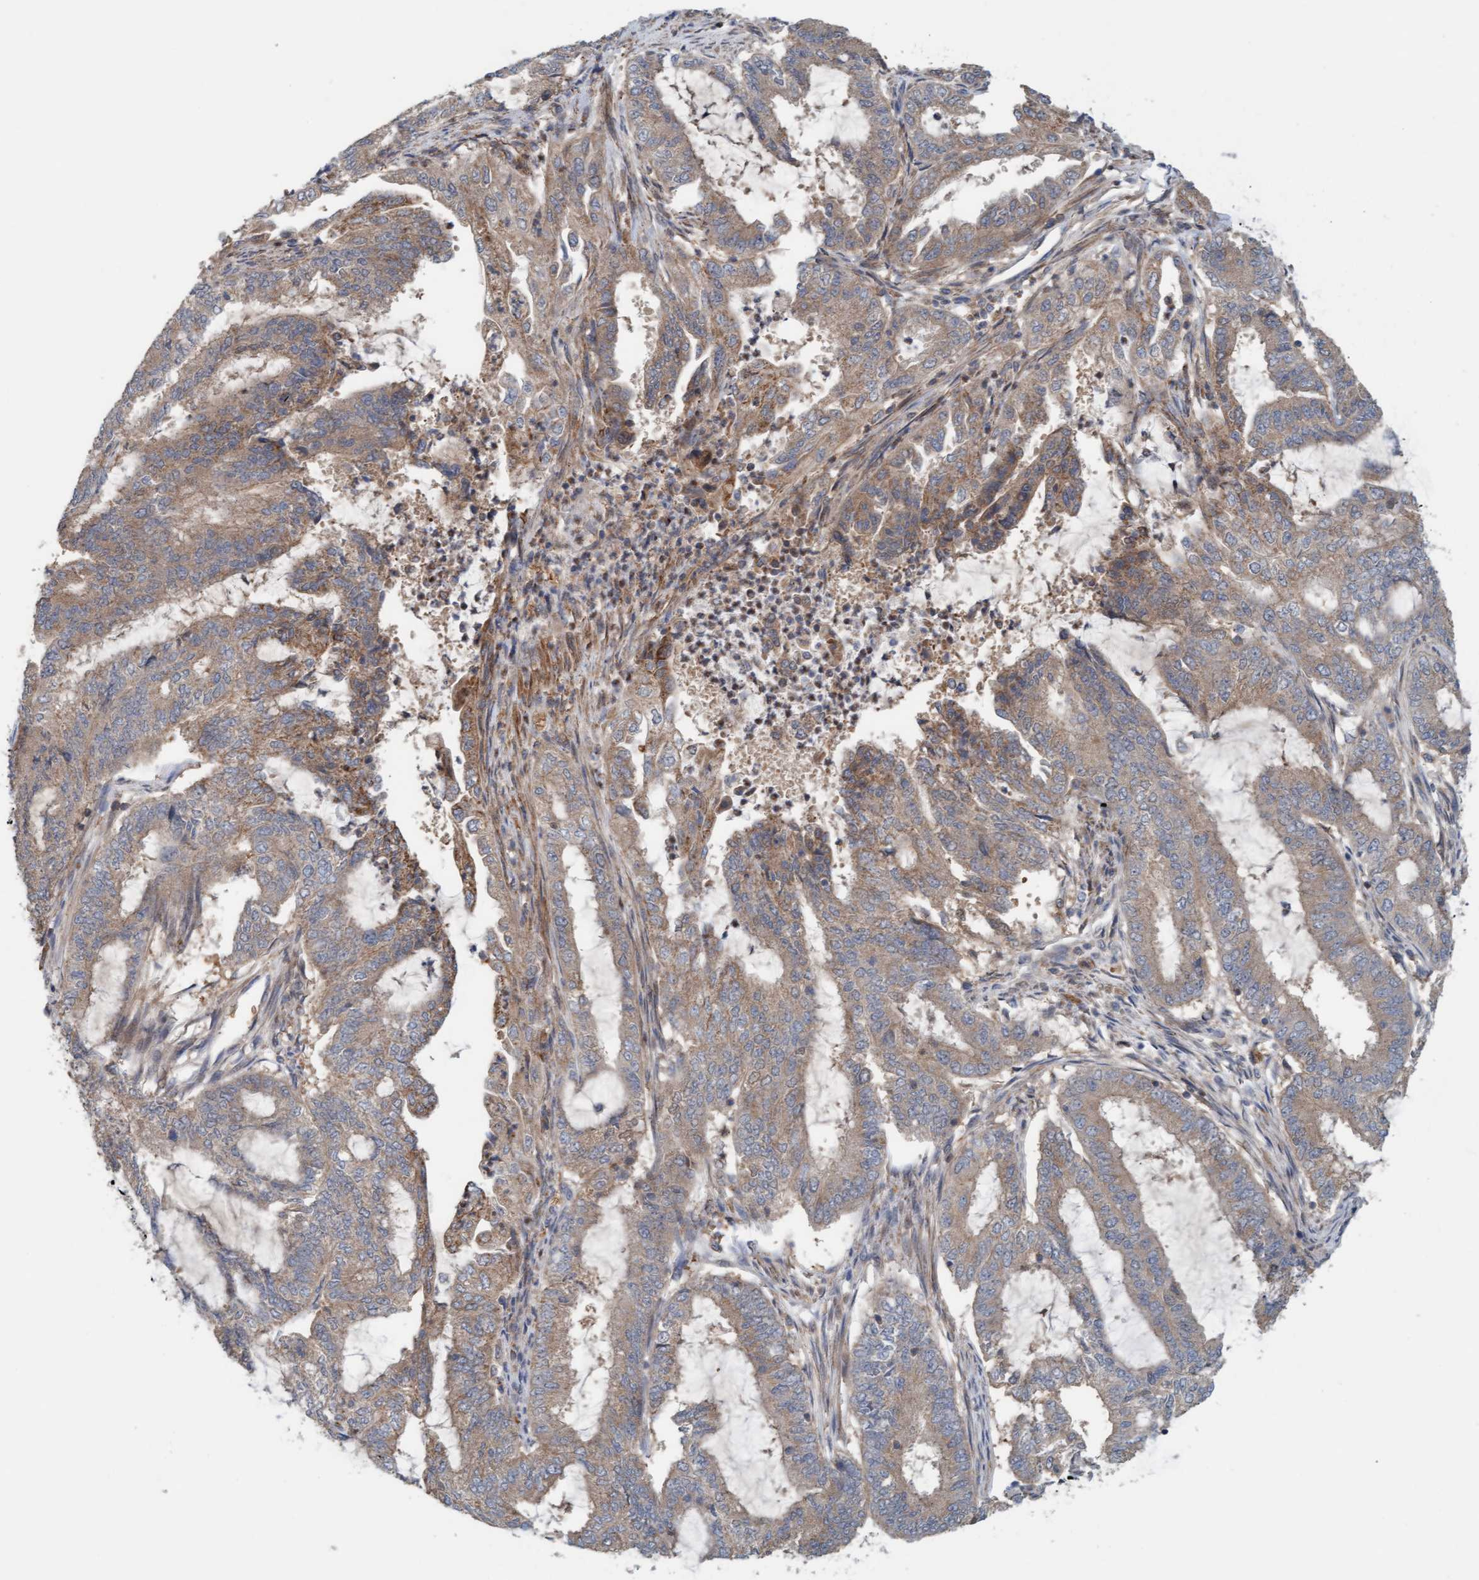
{"staining": {"intensity": "moderate", "quantity": "25%-75%", "location": "cytoplasmic/membranous"}, "tissue": "endometrial cancer", "cell_type": "Tumor cells", "image_type": "cancer", "snomed": [{"axis": "morphology", "description": "Adenocarcinoma, NOS"}, {"axis": "topography", "description": "Endometrium"}], "caption": "The immunohistochemical stain shows moderate cytoplasmic/membranous expression in tumor cells of endometrial cancer tissue.", "gene": "UBAP1", "patient": {"sex": "female", "age": 51}}